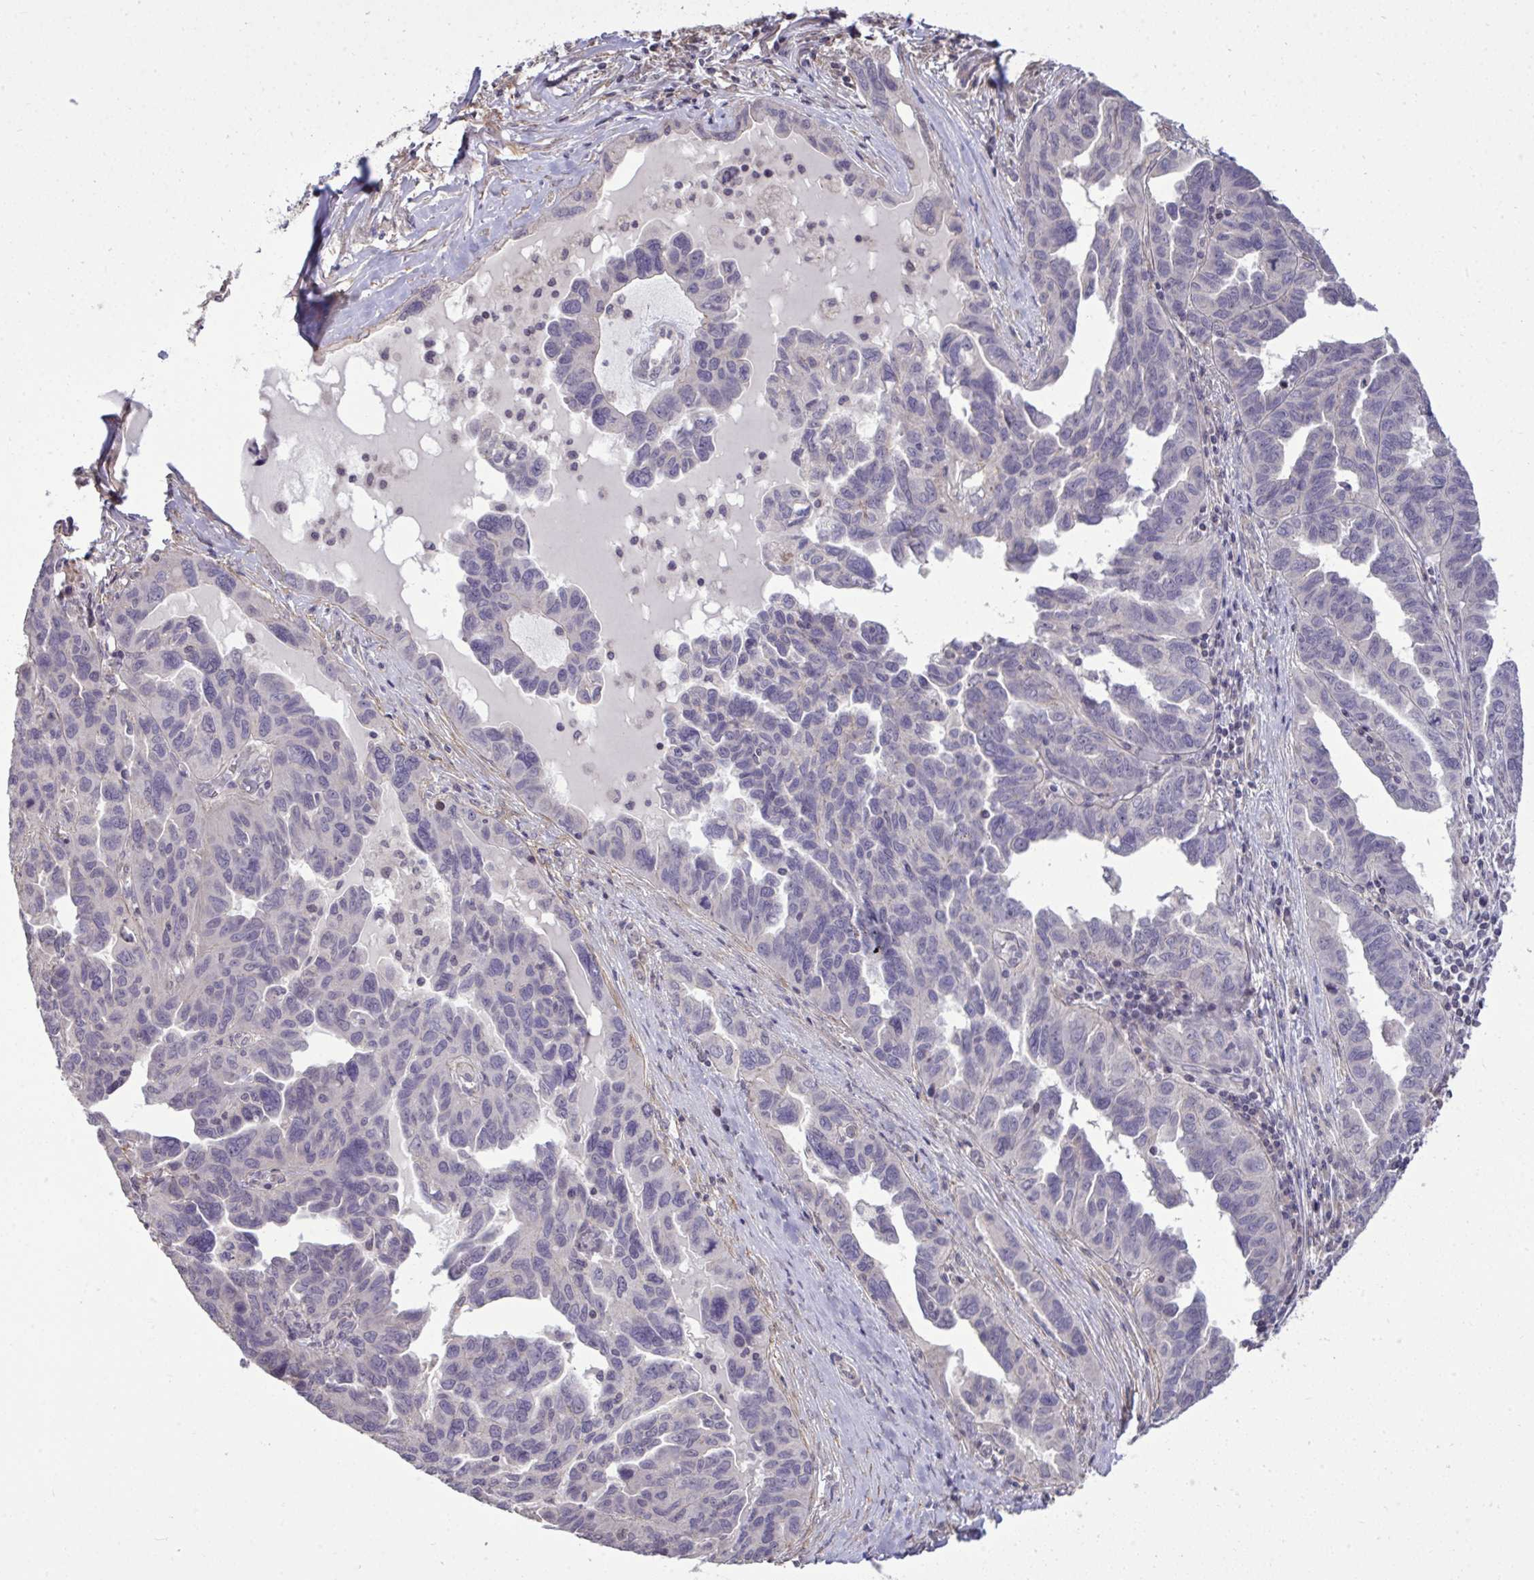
{"staining": {"intensity": "negative", "quantity": "none", "location": "none"}, "tissue": "ovarian cancer", "cell_type": "Tumor cells", "image_type": "cancer", "snomed": [{"axis": "morphology", "description": "Cystadenocarcinoma, serous, NOS"}, {"axis": "topography", "description": "Ovary"}], "caption": "High magnification brightfield microscopy of serous cystadenocarcinoma (ovarian) stained with DAB (3,3'-diaminobenzidine) (brown) and counterstained with hematoxylin (blue): tumor cells show no significant positivity.", "gene": "CYP20A1", "patient": {"sex": "female", "age": 64}}